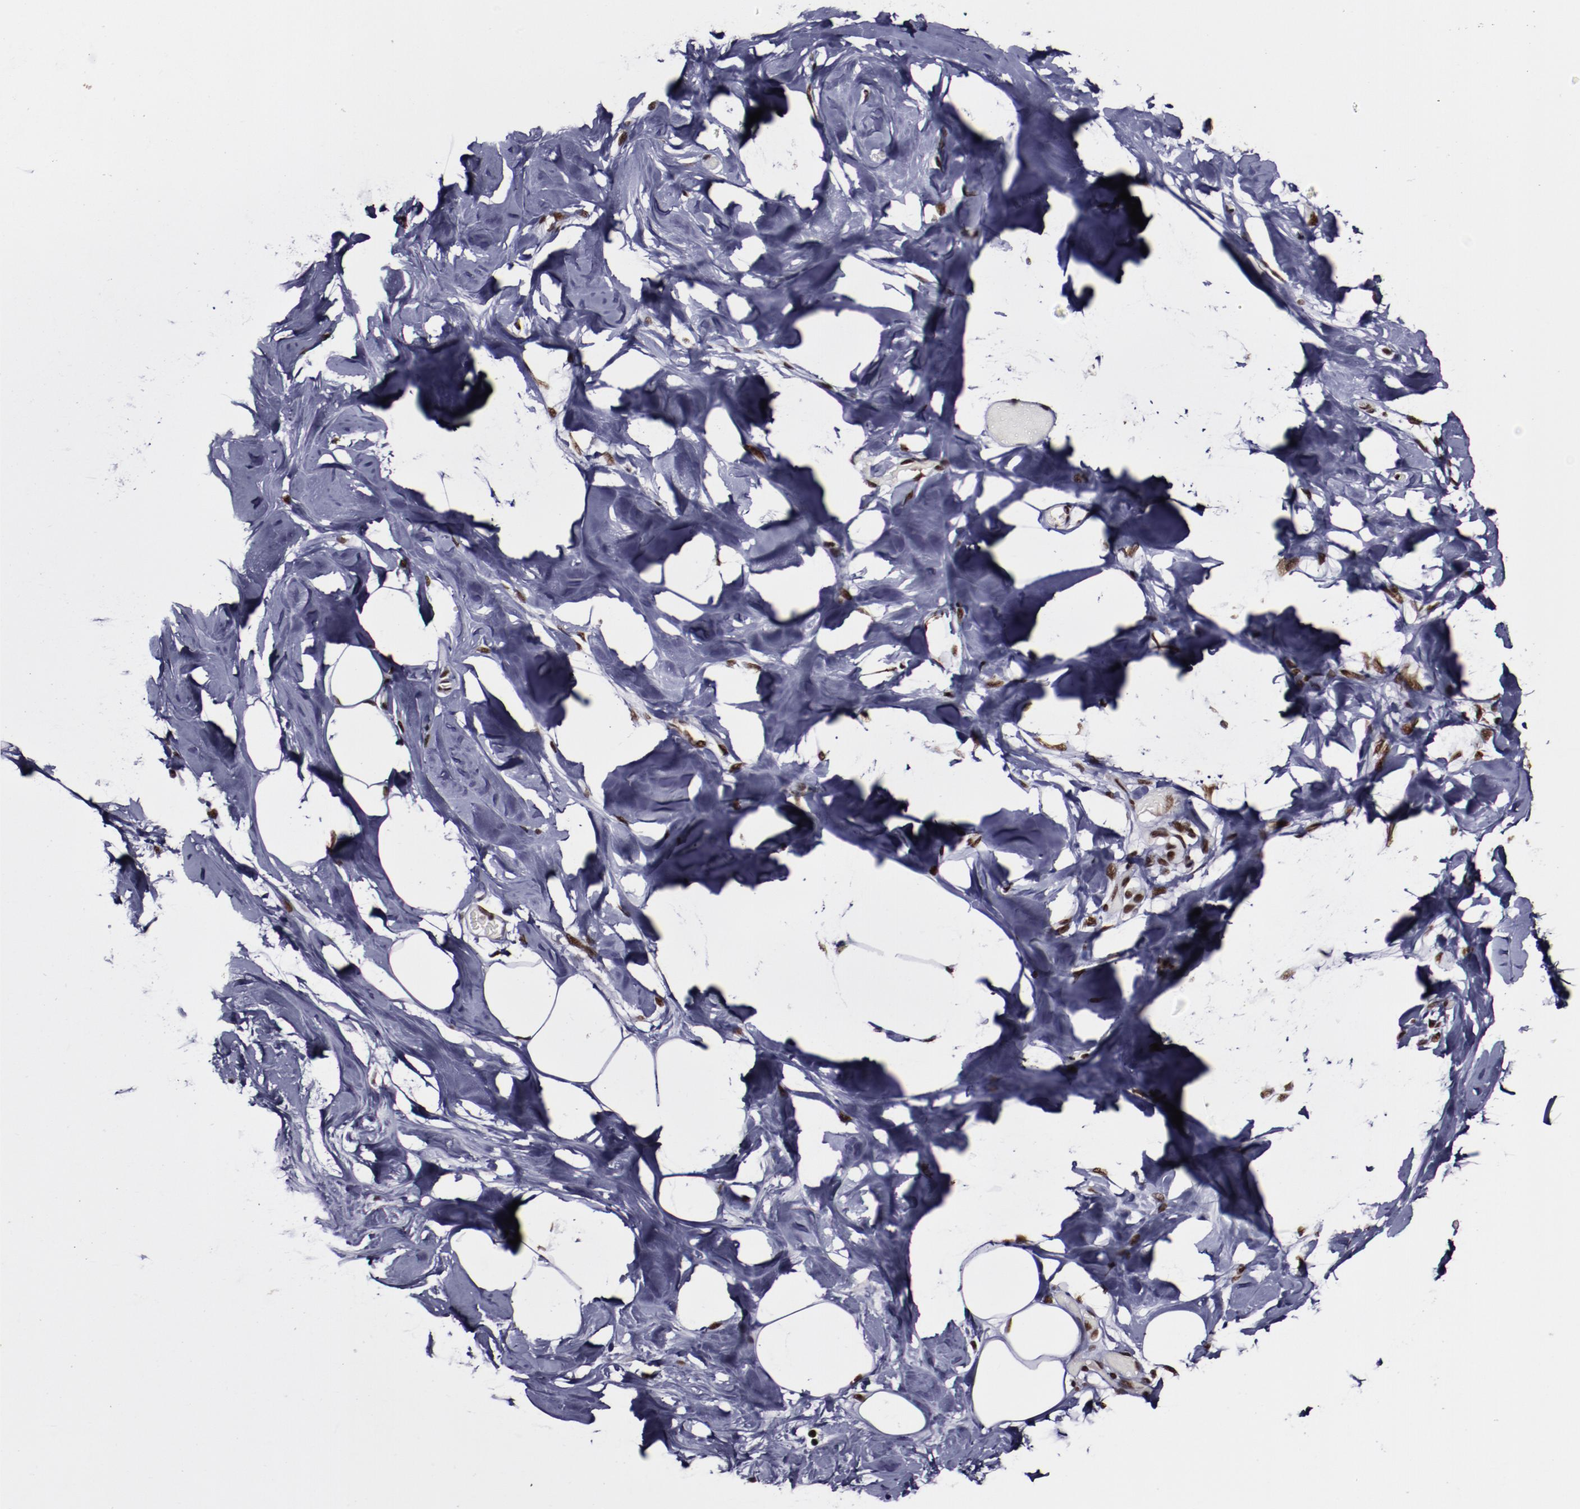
{"staining": {"intensity": "strong", "quantity": ">75%", "location": "nuclear"}, "tissue": "breast", "cell_type": "Adipocytes", "image_type": "normal", "snomed": [{"axis": "morphology", "description": "Normal tissue, NOS"}, {"axis": "topography", "description": "Breast"}, {"axis": "topography", "description": "Soft tissue"}], "caption": "High-magnification brightfield microscopy of unremarkable breast stained with DAB (brown) and counterstained with hematoxylin (blue). adipocytes exhibit strong nuclear staining is seen in about>75% of cells.", "gene": "ERH", "patient": {"sex": "female", "age": 25}}